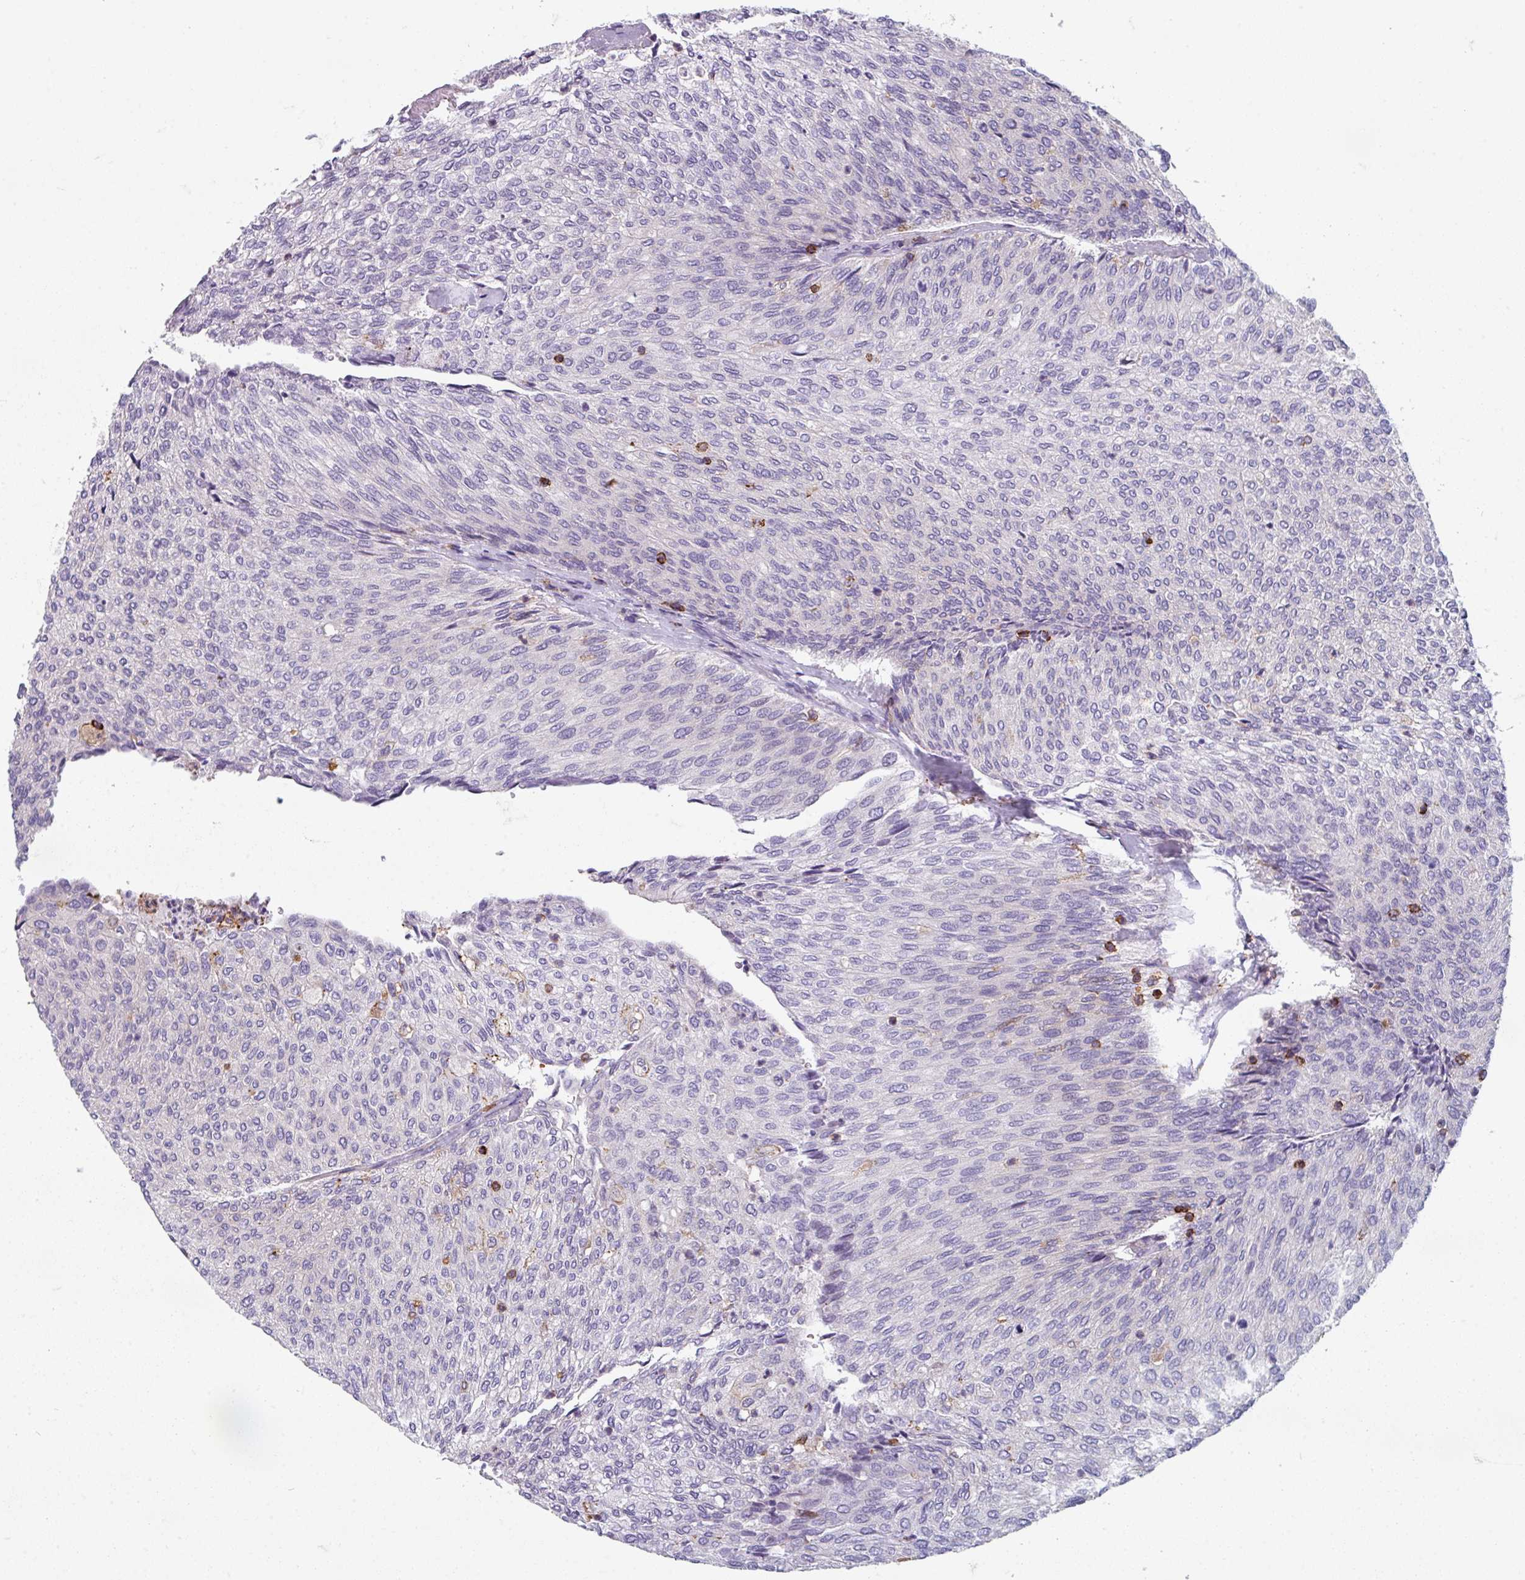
{"staining": {"intensity": "negative", "quantity": "none", "location": "none"}, "tissue": "urothelial cancer", "cell_type": "Tumor cells", "image_type": "cancer", "snomed": [{"axis": "morphology", "description": "Urothelial carcinoma, Low grade"}, {"axis": "topography", "description": "Urinary bladder"}], "caption": "There is no significant staining in tumor cells of low-grade urothelial carcinoma.", "gene": "NEDD9", "patient": {"sex": "female", "age": 79}}